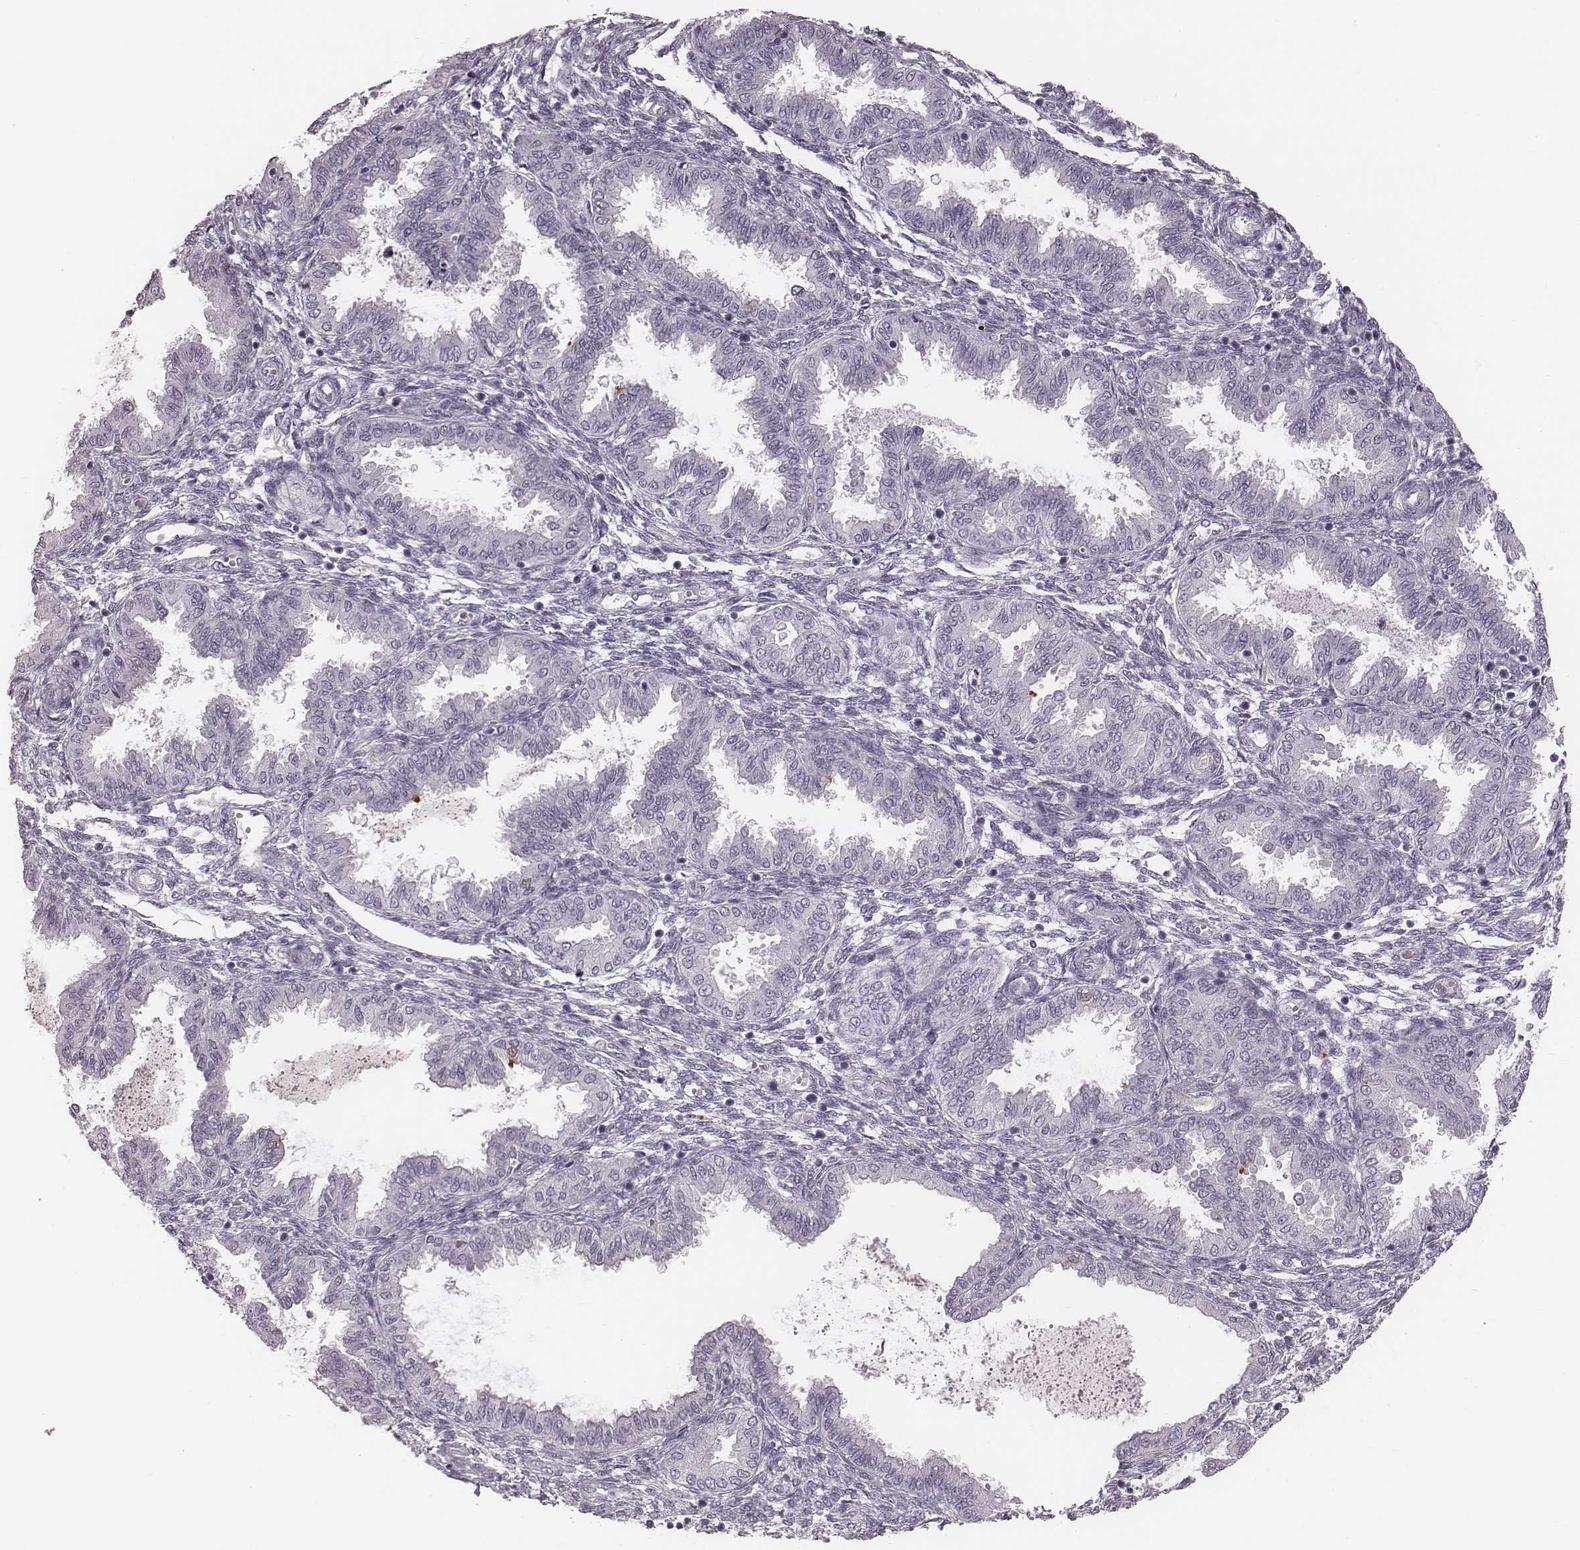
{"staining": {"intensity": "negative", "quantity": "none", "location": "none"}, "tissue": "endometrium", "cell_type": "Cells in endometrial stroma", "image_type": "normal", "snomed": [{"axis": "morphology", "description": "Normal tissue, NOS"}, {"axis": "topography", "description": "Endometrium"}], "caption": "A histopathology image of human endometrium is negative for staining in cells in endometrial stroma. (Brightfield microscopy of DAB (3,3'-diaminobenzidine) immunohistochemistry at high magnification).", "gene": "SPA17", "patient": {"sex": "female", "age": 33}}